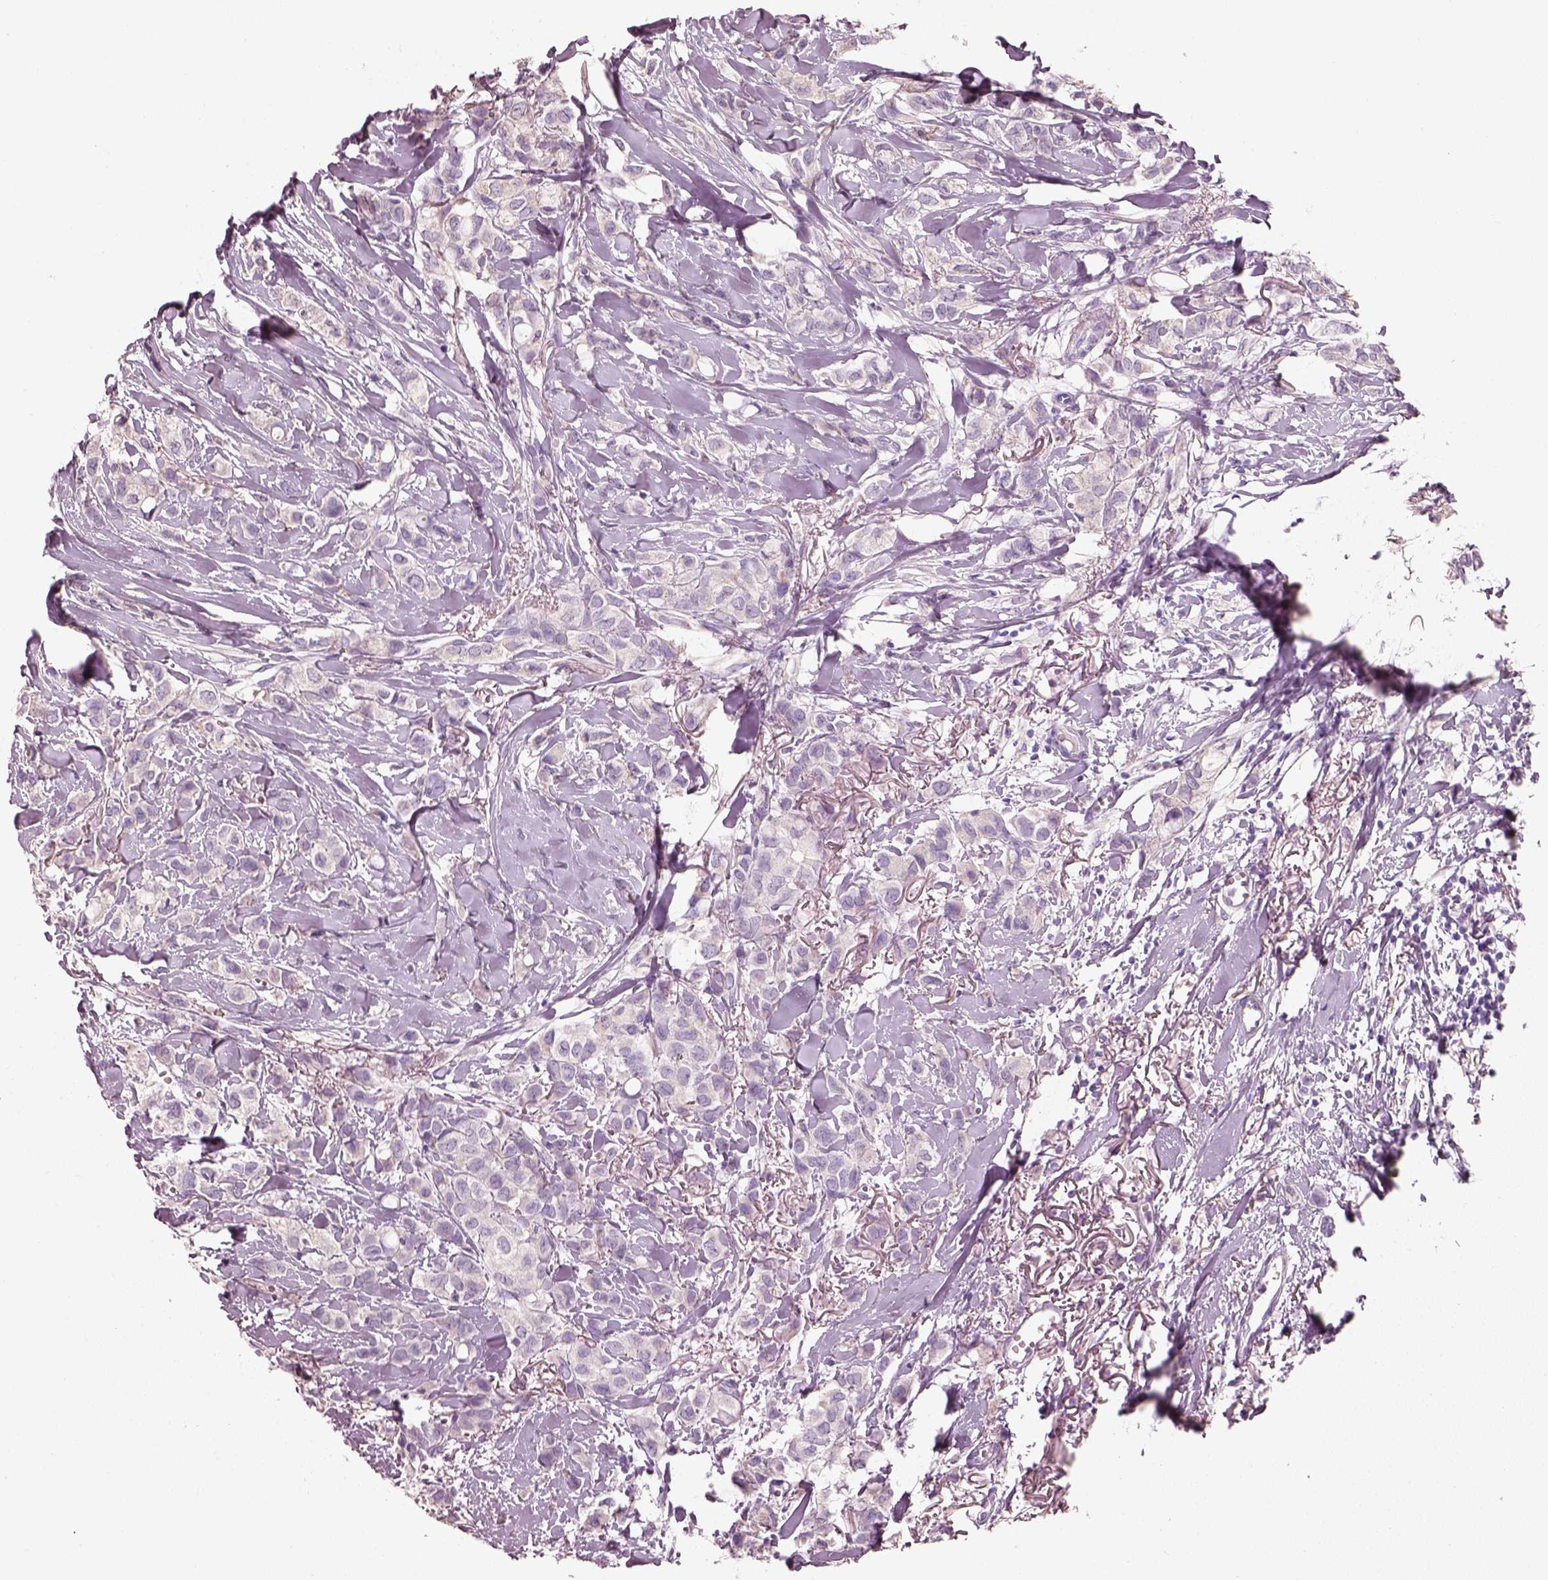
{"staining": {"intensity": "negative", "quantity": "none", "location": "none"}, "tissue": "breast cancer", "cell_type": "Tumor cells", "image_type": "cancer", "snomed": [{"axis": "morphology", "description": "Duct carcinoma"}, {"axis": "topography", "description": "Breast"}], "caption": "This is an immunohistochemistry histopathology image of human breast cancer (infiltrating ductal carcinoma). There is no expression in tumor cells.", "gene": "PNOC", "patient": {"sex": "female", "age": 85}}